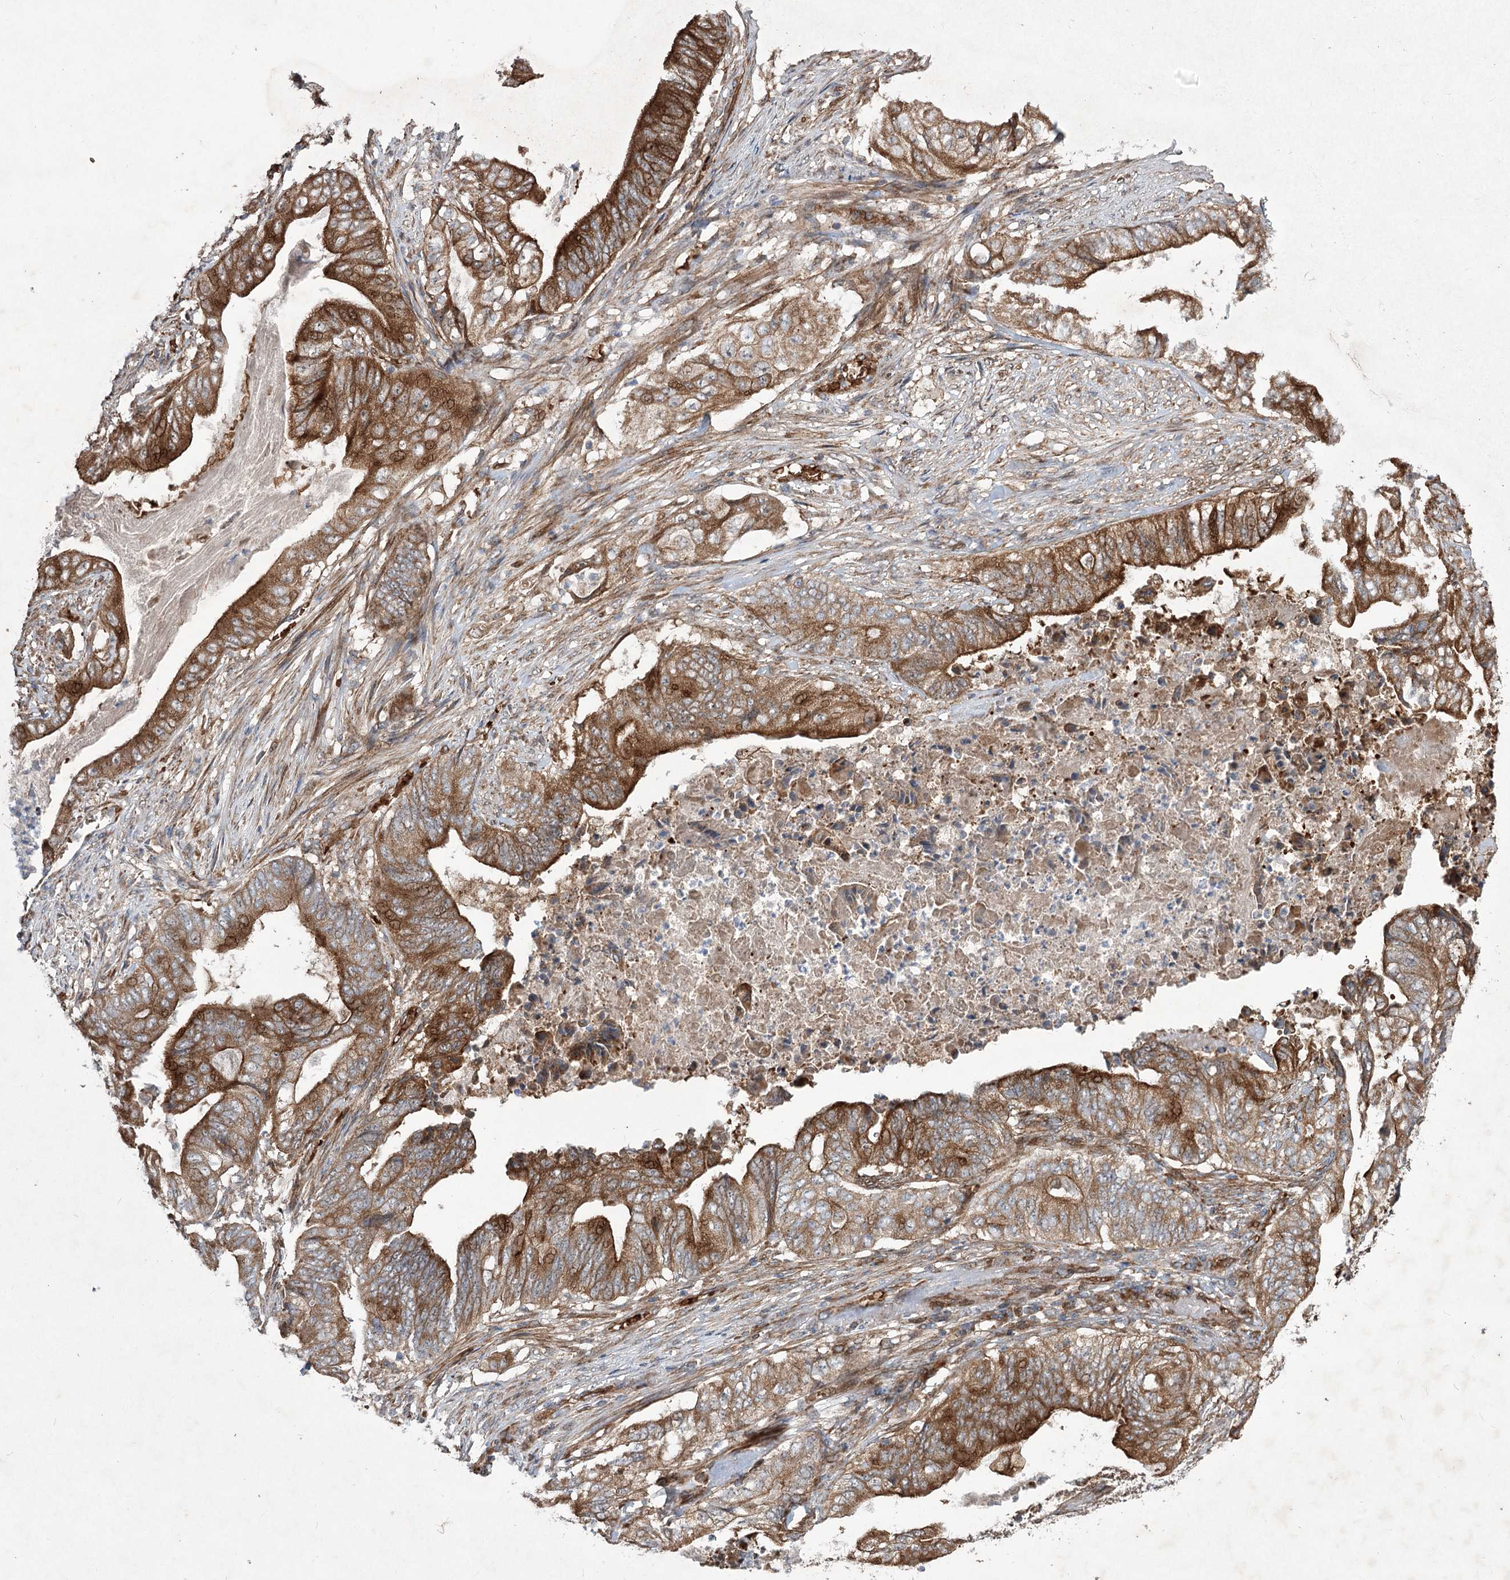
{"staining": {"intensity": "moderate", "quantity": ">75%", "location": "cytoplasmic/membranous"}, "tissue": "stomach cancer", "cell_type": "Tumor cells", "image_type": "cancer", "snomed": [{"axis": "morphology", "description": "Adenocarcinoma, NOS"}, {"axis": "topography", "description": "Stomach"}], "caption": "There is medium levels of moderate cytoplasmic/membranous expression in tumor cells of stomach adenocarcinoma, as demonstrated by immunohistochemical staining (brown color).", "gene": "SERINC5", "patient": {"sex": "female", "age": 73}}